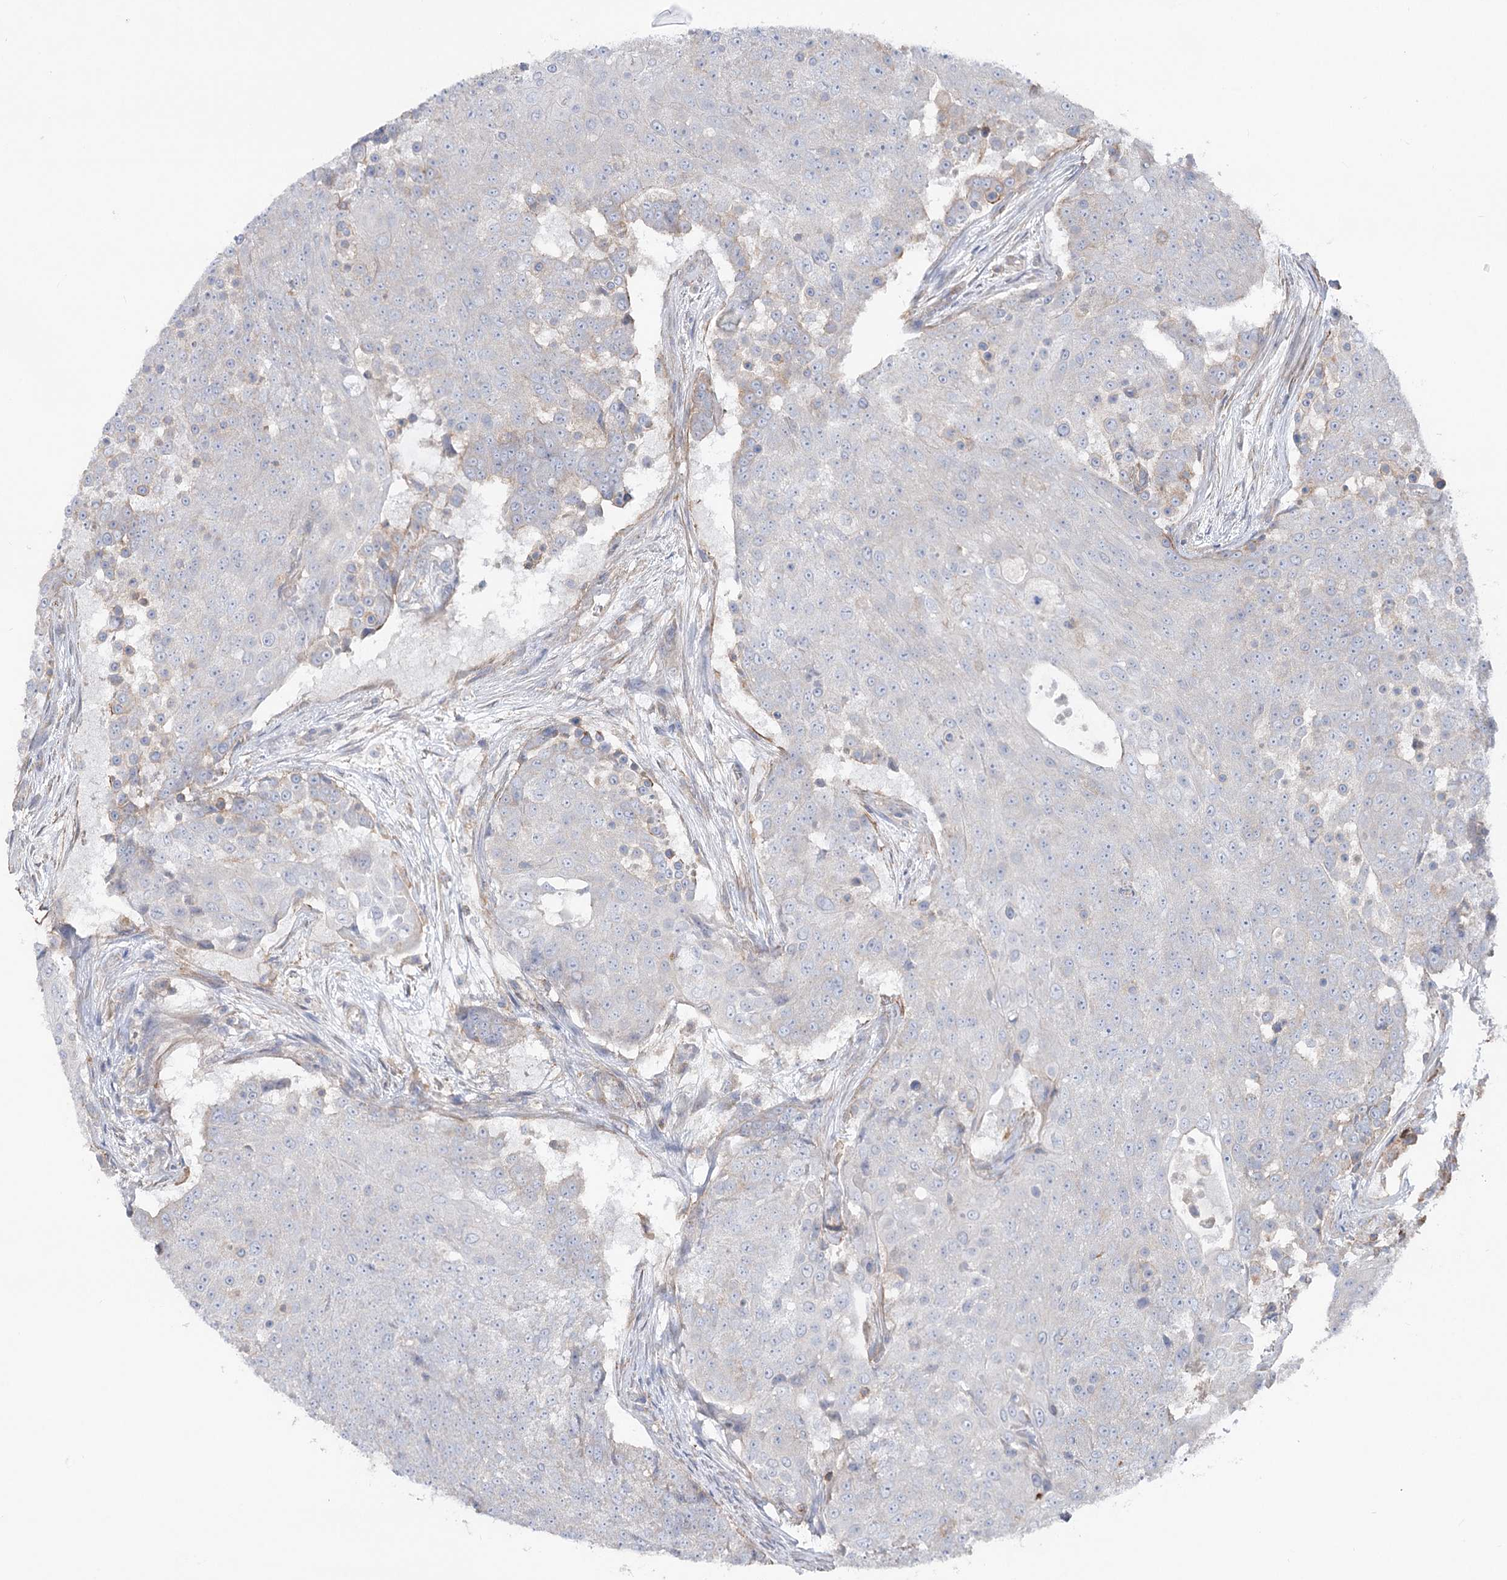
{"staining": {"intensity": "negative", "quantity": "none", "location": "none"}, "tissue": "urothelial cancer", "cell_type": "Tumor cells", "image_type": "cancer", "snomed": [{"axis": "morphology", "description": "Urothelial carcinoma, High grade"}, {"axis": "topography", "description": "Urinary bladder"}], "caption": "This is an immunohistochemistry image of urothelial cancer. There is no staining in tumor cells.", "gene": "LARP1B", "patient": {"sex": "female", "age": 63}}